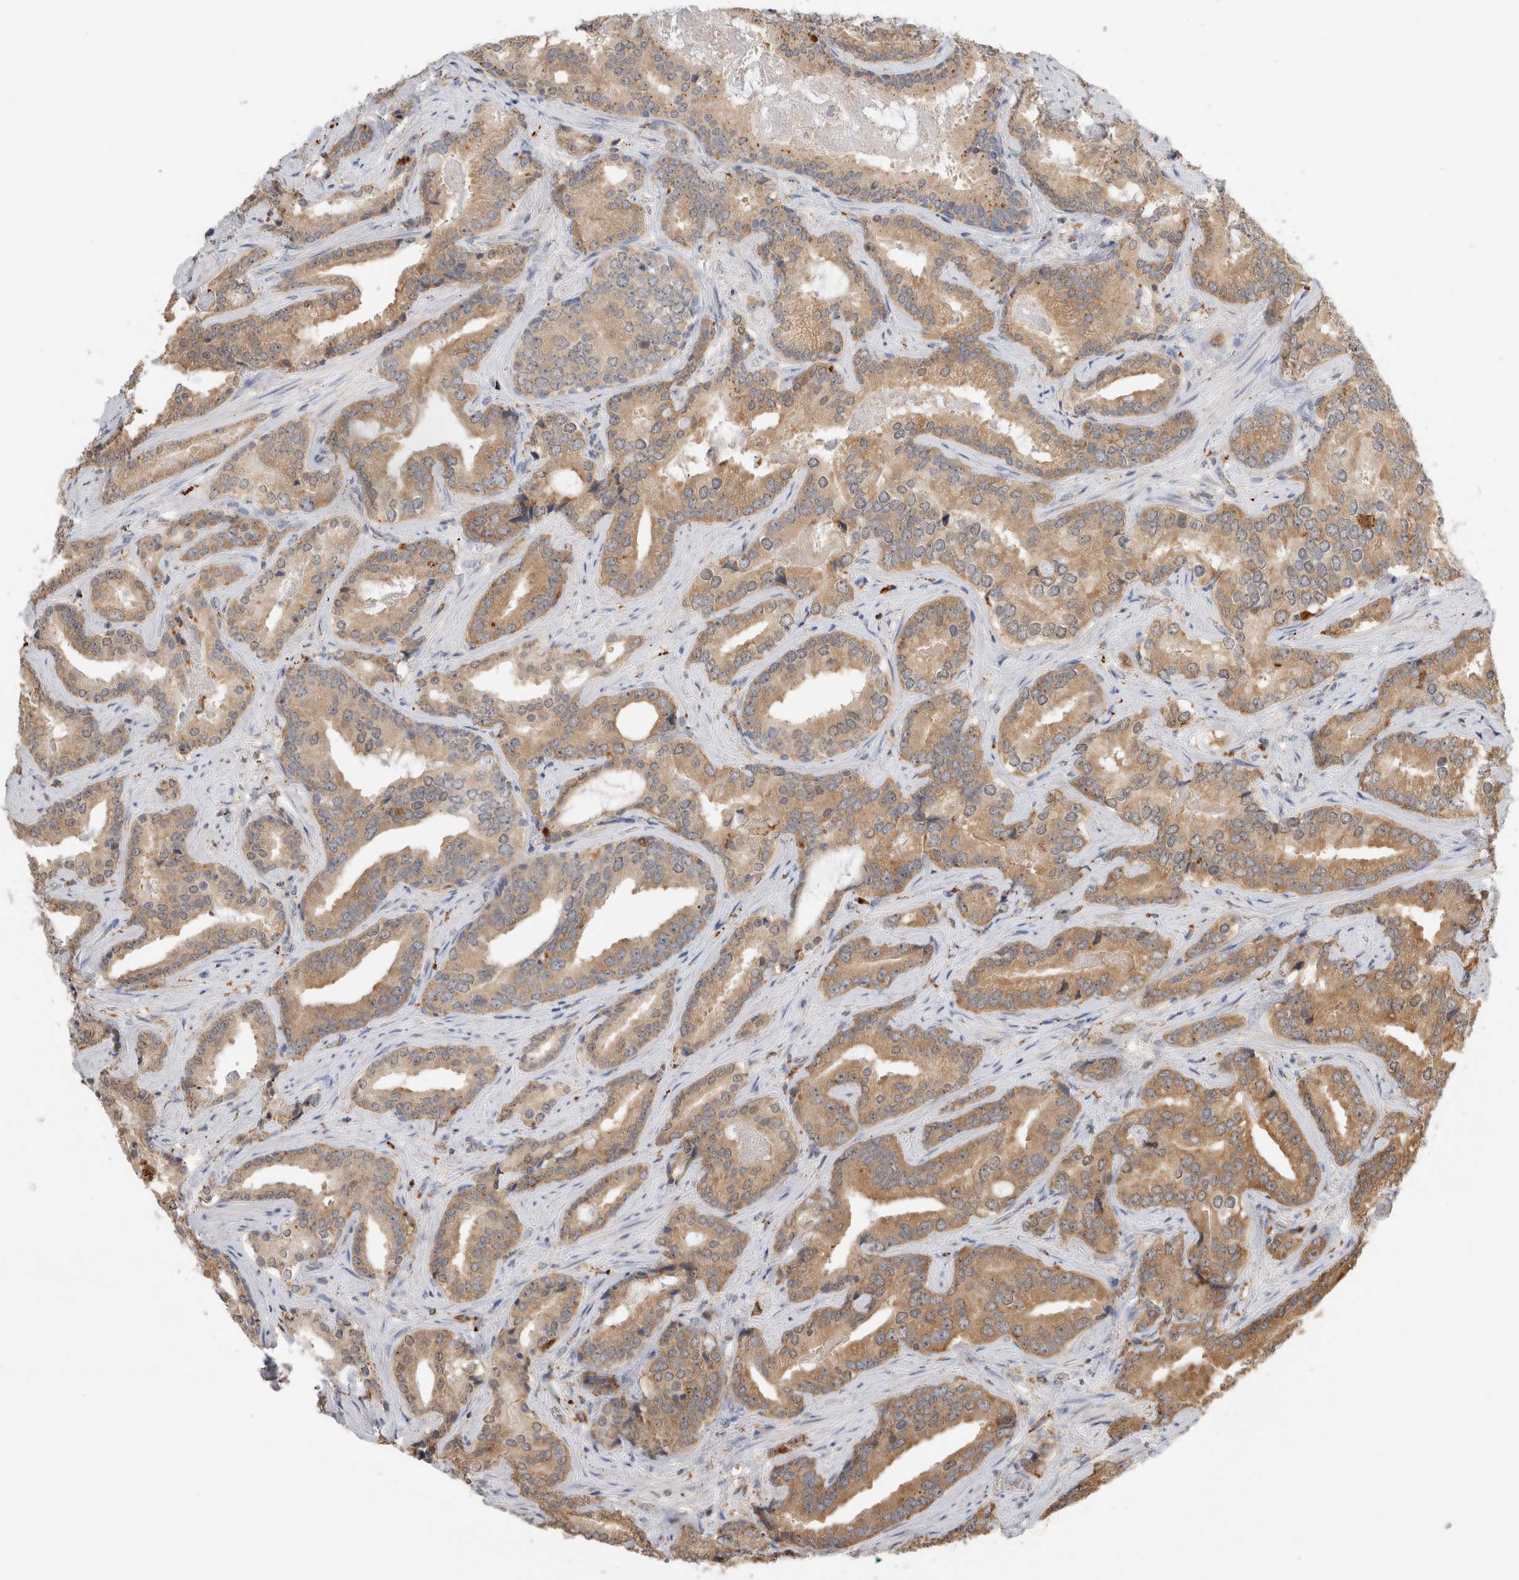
{"staining": {"intensity": "moderate", "quantity": ">75%", "location": "cytoplasmic/membranous"}, "tissue": "prostate cancer", "cell_type": "Tumor cells", "image_type": "cancer", "snomed": [{"axis": "morphology", "description": "Adenocarcinoma, Low grade"}, {"axis": "topography", "description": "Prostate"}], "caption": "Brown immunohistochemical staining in human prostate cancer demonstrates moderate cytoplasmic/membranous expression in approximately >75% of tumor cells.", "gene": "GNS", "patient": {"sex": "male", "age": 67}}